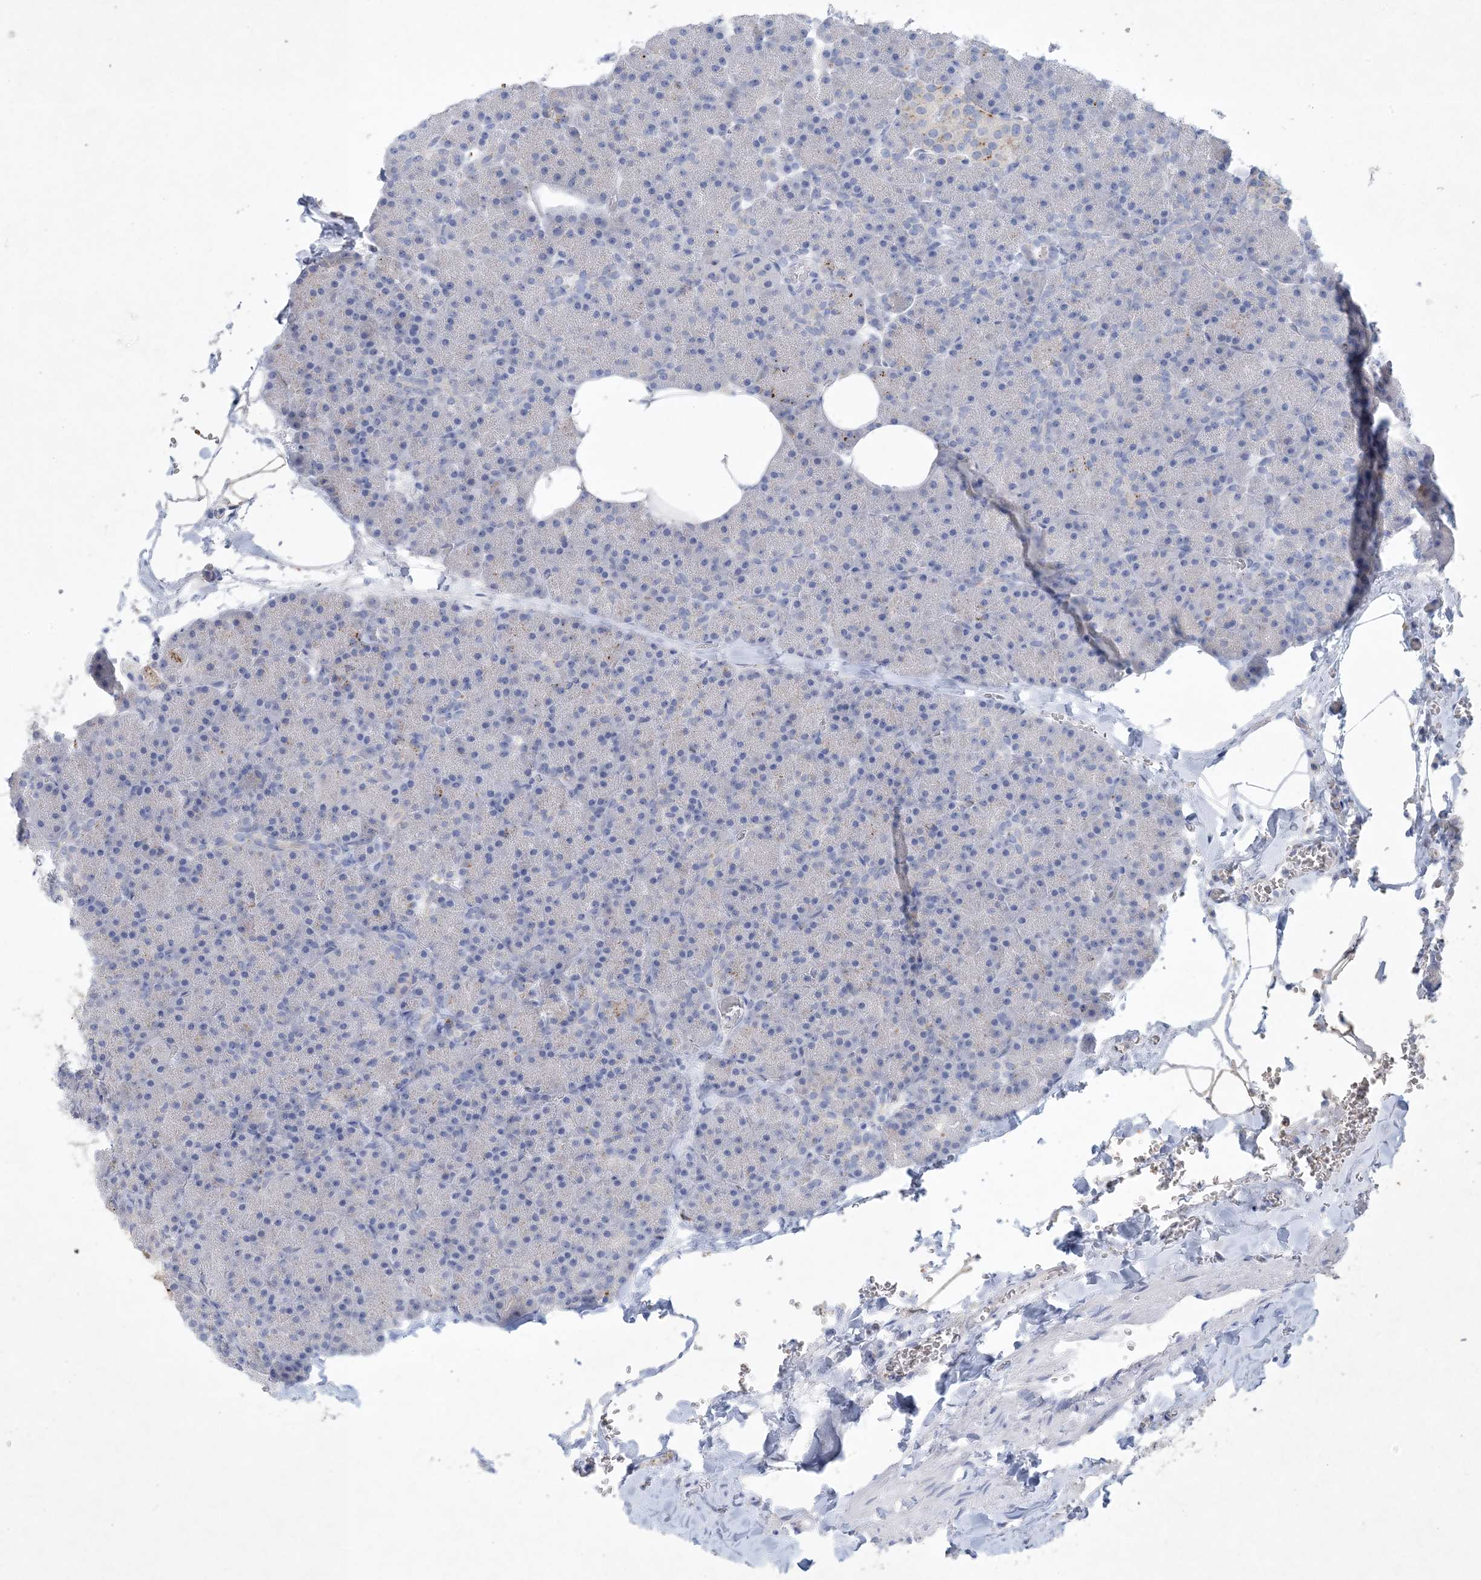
{"staining": {"intensity": "moderate", "quantity": "<25%", "location": "cytoplasmic/membranous"}, "tissue": "pancreas", "cell_type": "Exocrine glandular cells", "image_type": "normal", "snomed": [{"axis": "morphology", "description": "Normal tissue, NOS"}, {"axis": "morphology", "description": "Carcinoid, malignant, NOS"}, {"axis": "topography", "description": "Pancreas"}], "caption": "Pancreas stained with a brown dye displays moderate cytoplasmic/membranous positive staining in approximately <25% of exocrine glandular cells.", "gene": "GABRG1", "patient": {"sex": "female", "age": 35}}